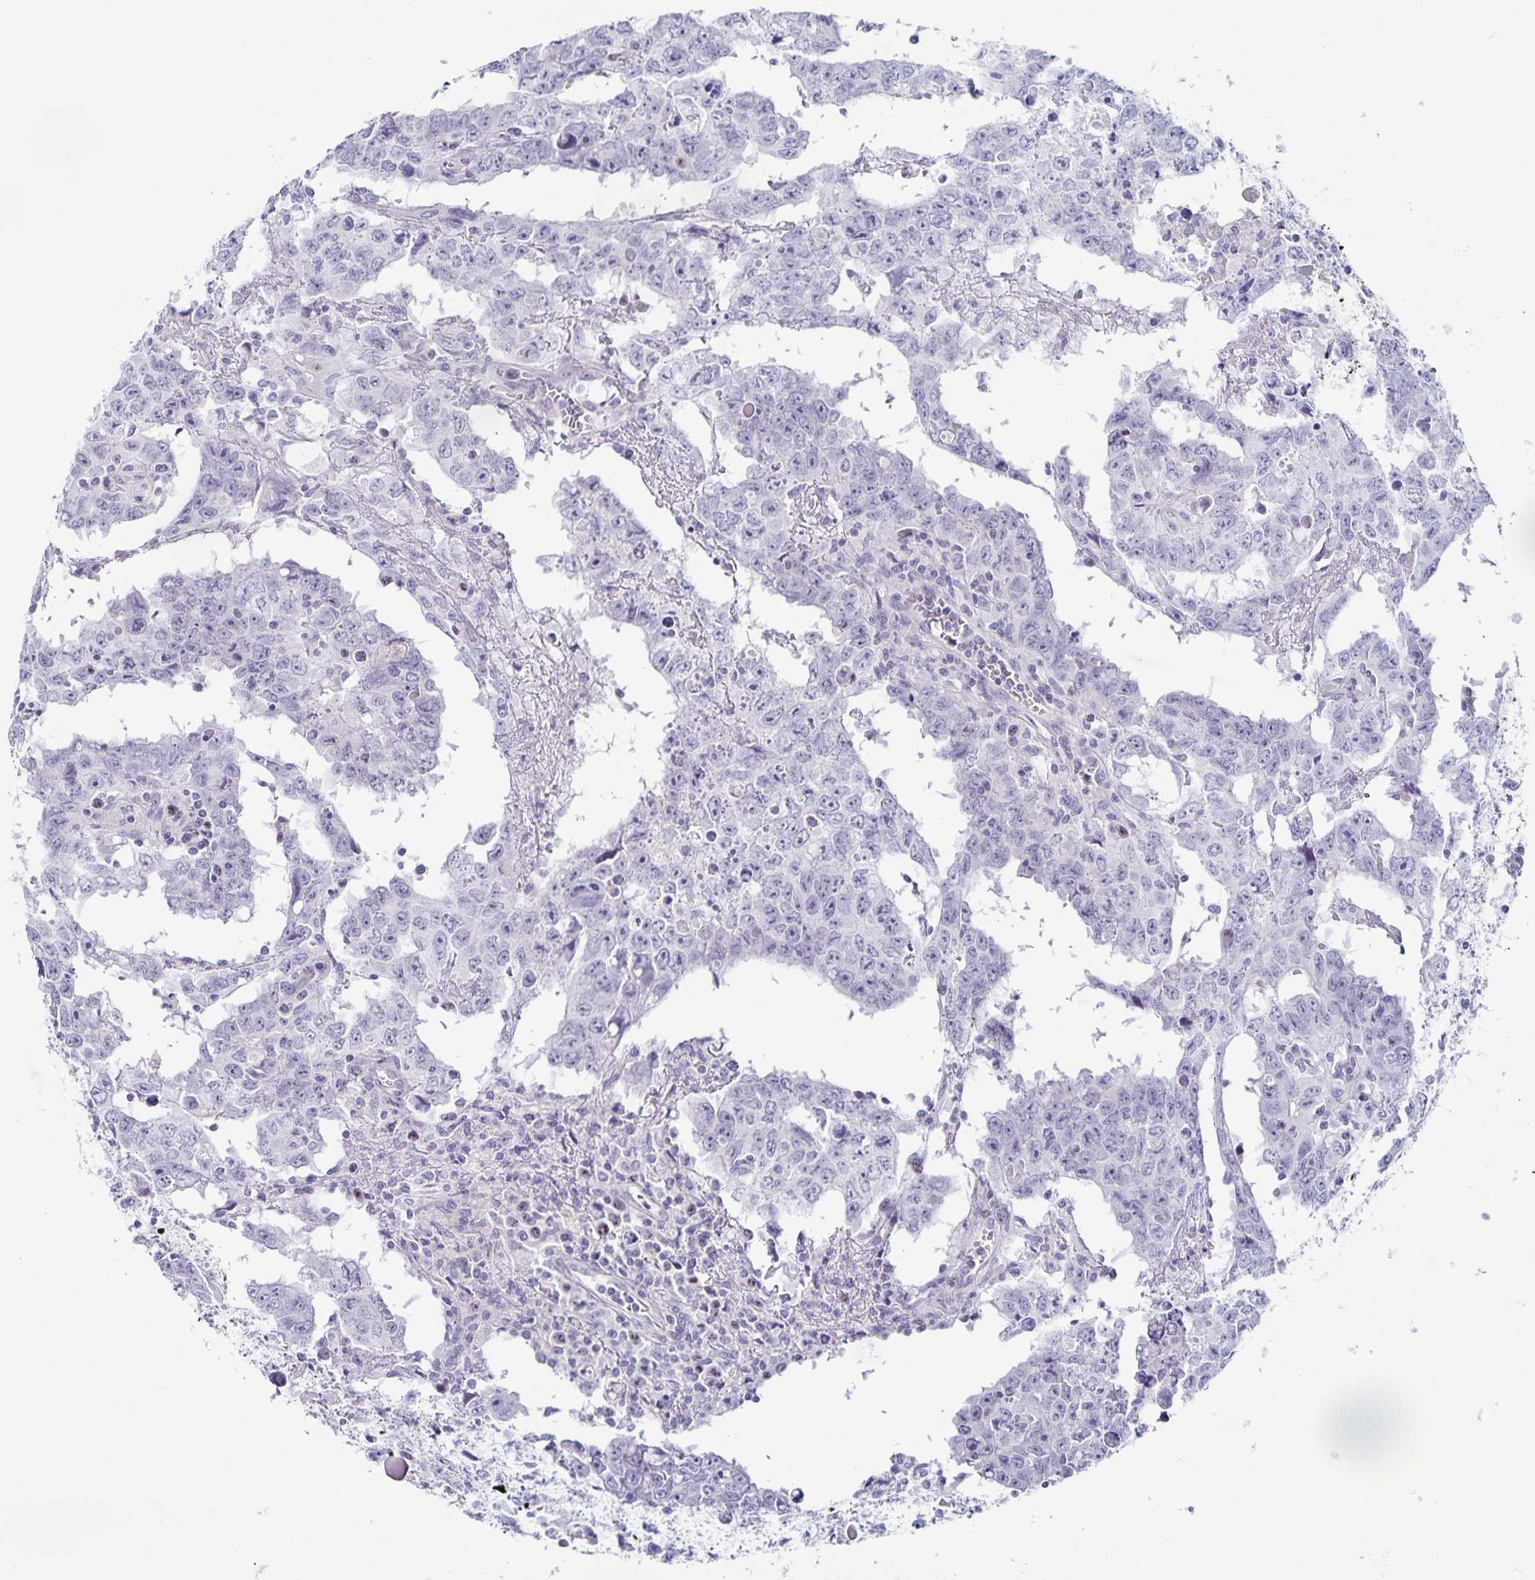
{"staining": {"intensity": "negative", "quantity": "none", "location": "none"}, "tissue": "testis cancer", "cell_type": "Tumor cells", "image_type": "cancer", "snomed": [{"axis": "morphology", "description": "Carcinoma, Embryonal, NOS"}, {"axis": "topography", "description": "Testis"}], "caption": "Embryonal carcinoma (testis) stained for a protein using IHC reveals no staining tumor cells.", "gene": "CENPH", "patient": {"sex": "male", "age": 22}}